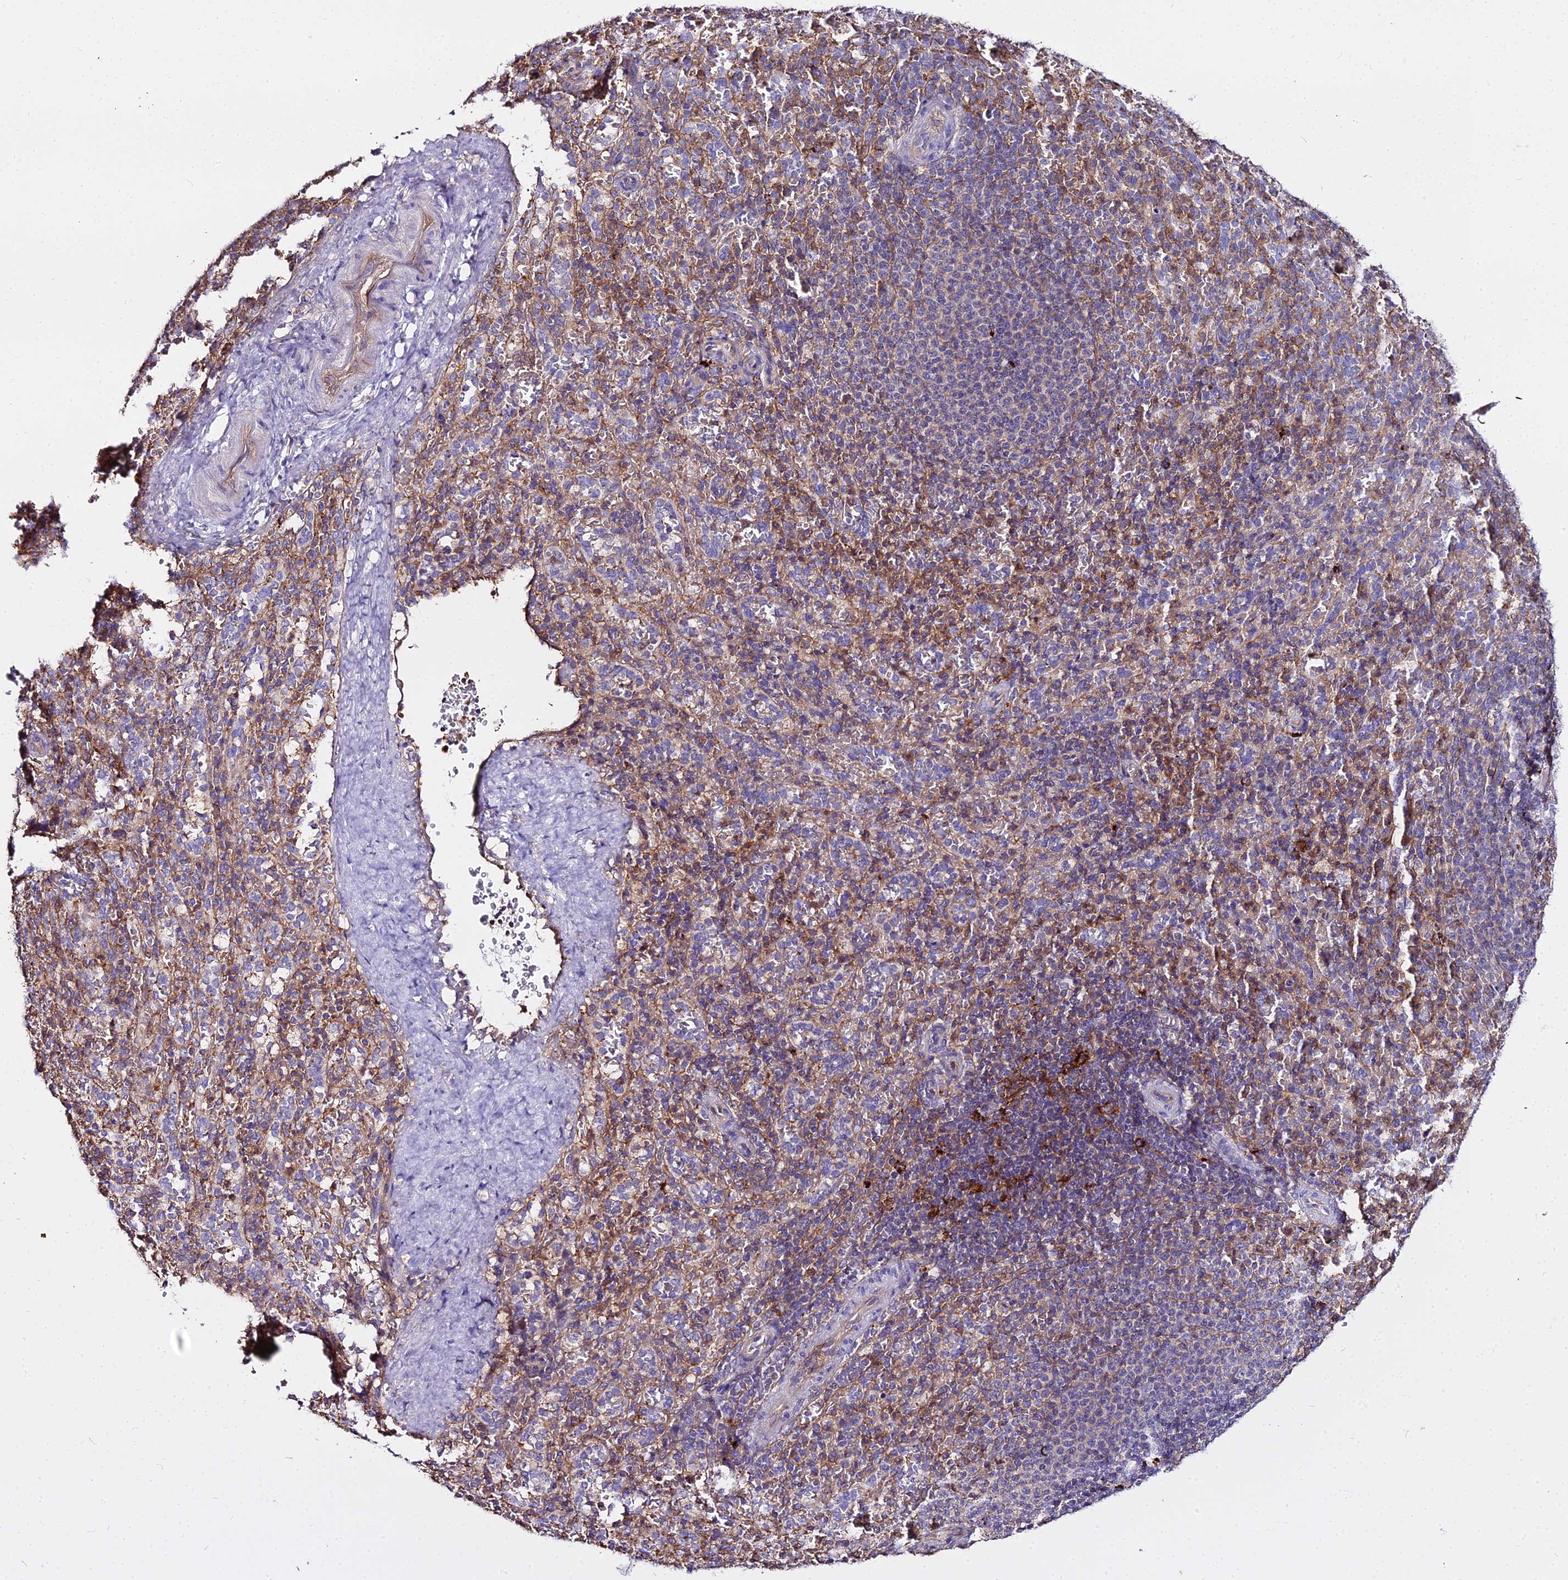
{"staining": {"intensity": "weak", "quantity": "<25%", "location": "cytoplasmic/membranous"}, "tissue": "spleen", "cell_type": "Cells in red pulp", "image_type": "normal", "snomed": [{"axis": "morphology", "description": "Normal tissue, NOS"}, {"axis": "topography", "description": "Spleen"}], "caption": "The photomicrograph exhibits no staining of cells in red pulp in unremarkable spleen. (Brightfield microscopy of DAB immunohistochemistry (IHC) at high magnification).", "gene": "GLYAT", "patient": {"sex": "female", "age": 21}}